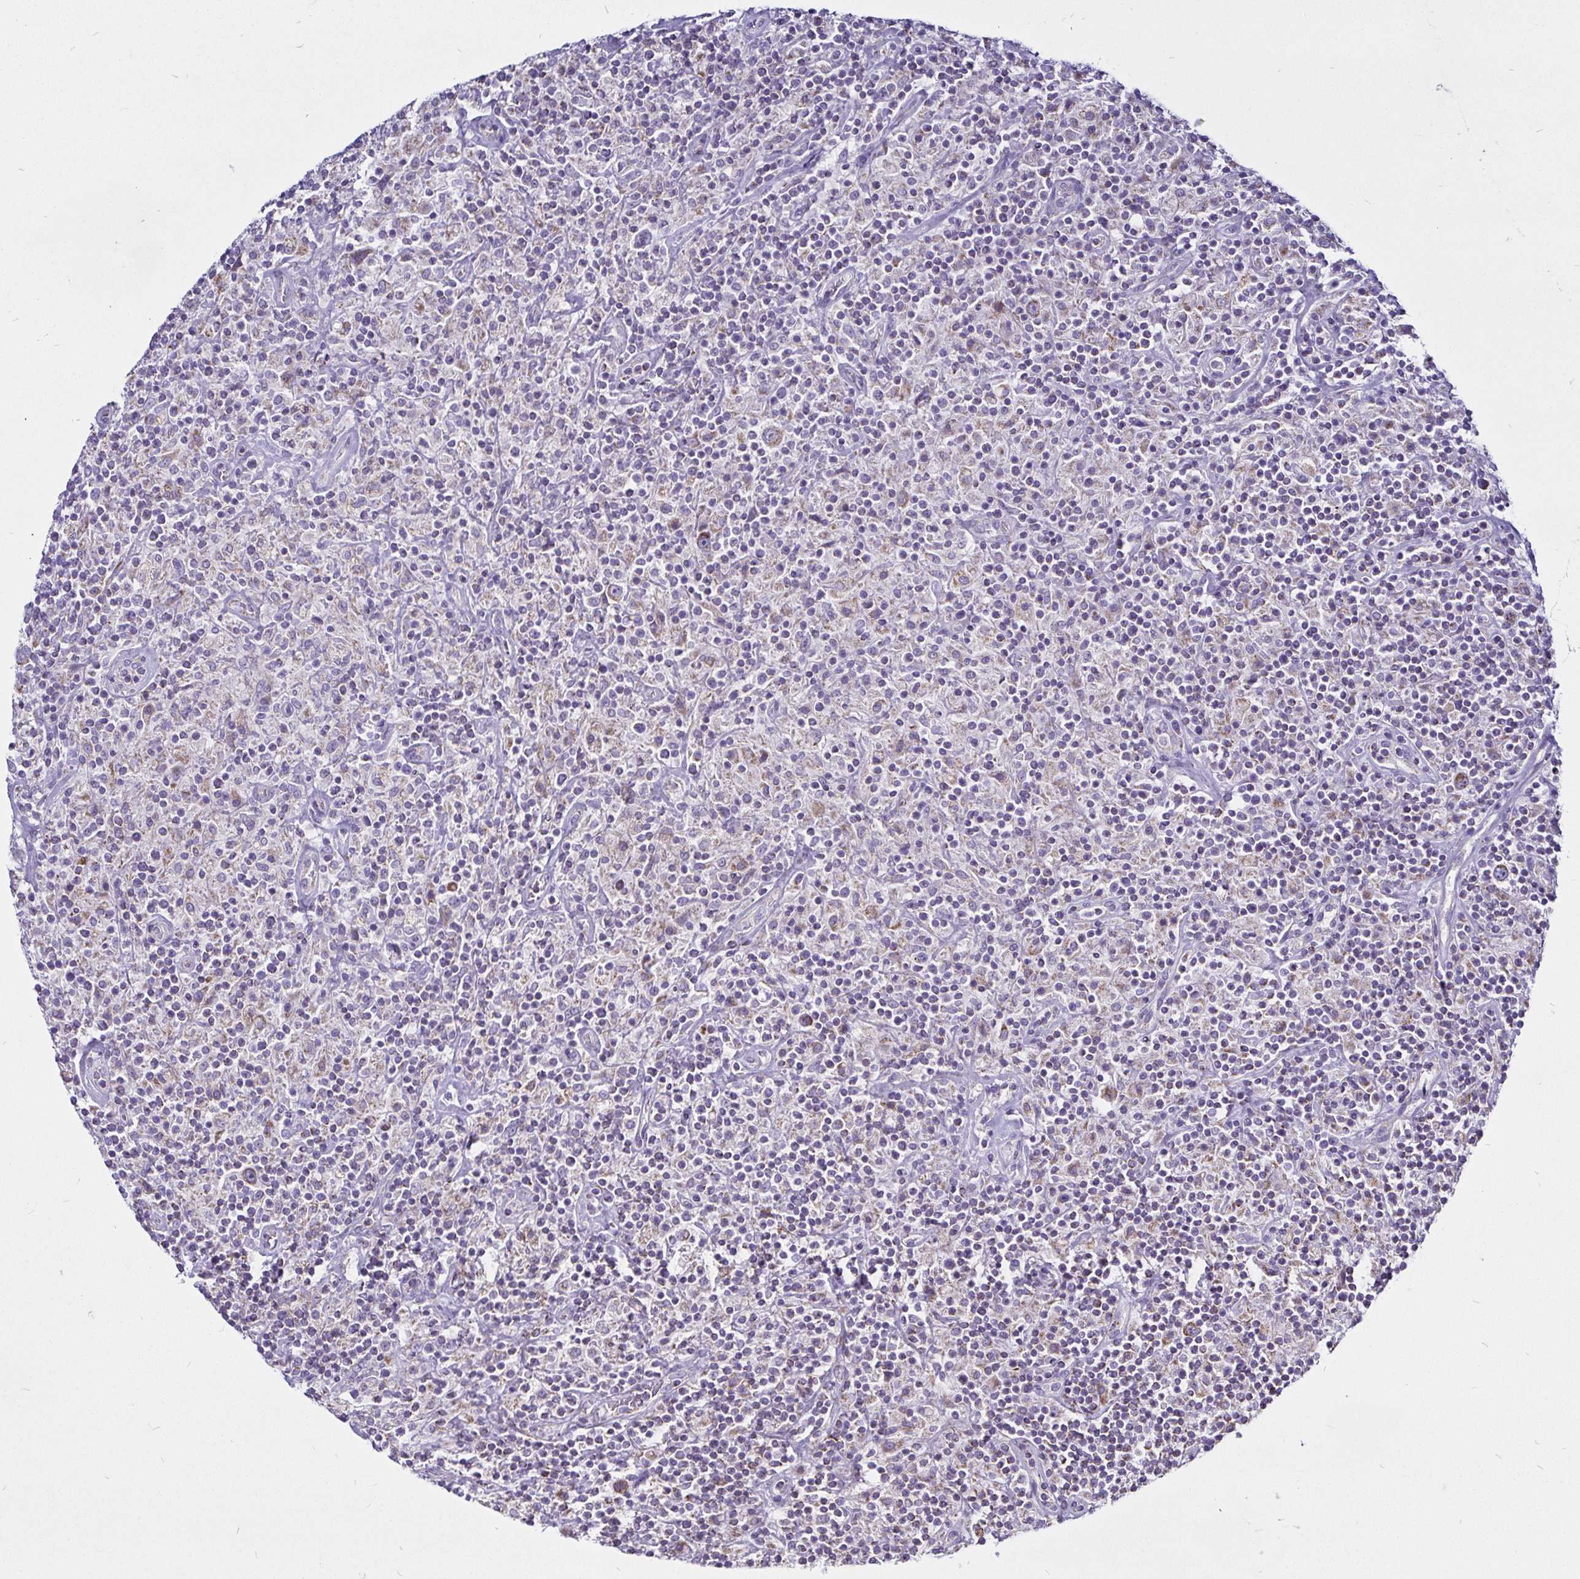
{"staining": {"intensity": "weak", "quantity": "25%-75%", "location": "cytoplasmic/membranous"}, "tissue": "lymphoma", "cell_type": "Tumor cells", "image_type": "cancer", "snomed": [{"axis": "morphology", "description": "Hodgkin's disease, NOS"}, {"axis": "topography", "description": "Lymph node"}], "caption": "Protein expression by immunohistochemistry displays weak cytoplasmic/membranous staining in approximately 25%-75% of tumor cells in lymphoma.", "gene": "PGAM2", "patient": {"sex": "male", "age": 70}}